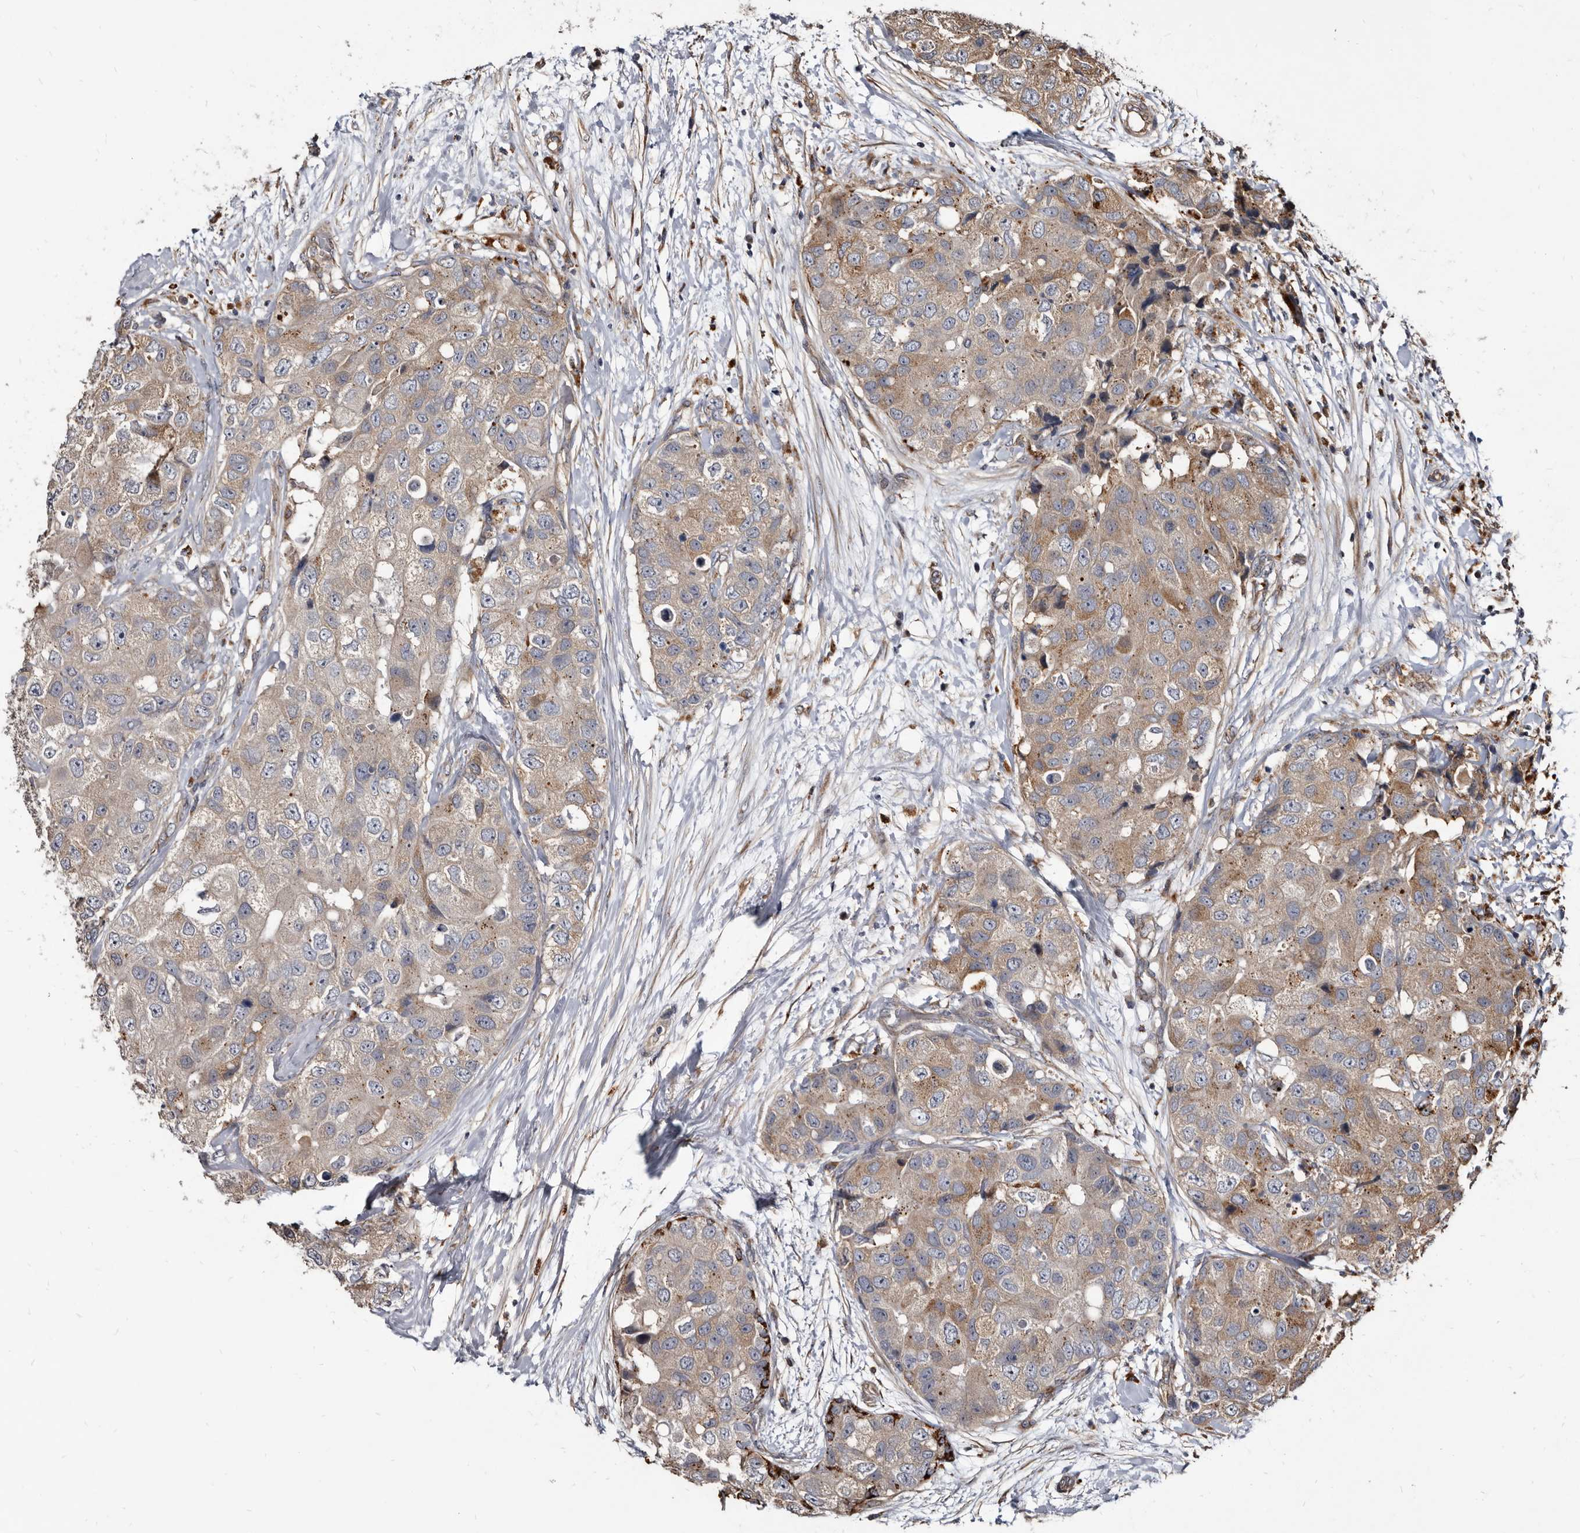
{"staining": {"intensity": "weak", "quantity": ">75%", "location": "cytoplasmic/membranous"}, "tissue": "breast cancer", "cell_type": "Tumor cells", "image_type": "cancer", "snomed": [{"axis": "morphology", "description": "Duct carcinoma"}, {"axis": "topography", "description": "Breast"}], "caption": "High-magnification brightfield microscopy of breast cancer (infiltrating ductal carcinoma) stained with DAB (brown) and counterstained with hematoxylin (blue). tumor cells exhibit weak cytoplasmic/membranous staining is seen in approximately>75% of cells.", "gene": "CTSA", "patient": {"sex": "female", "age": 62}}